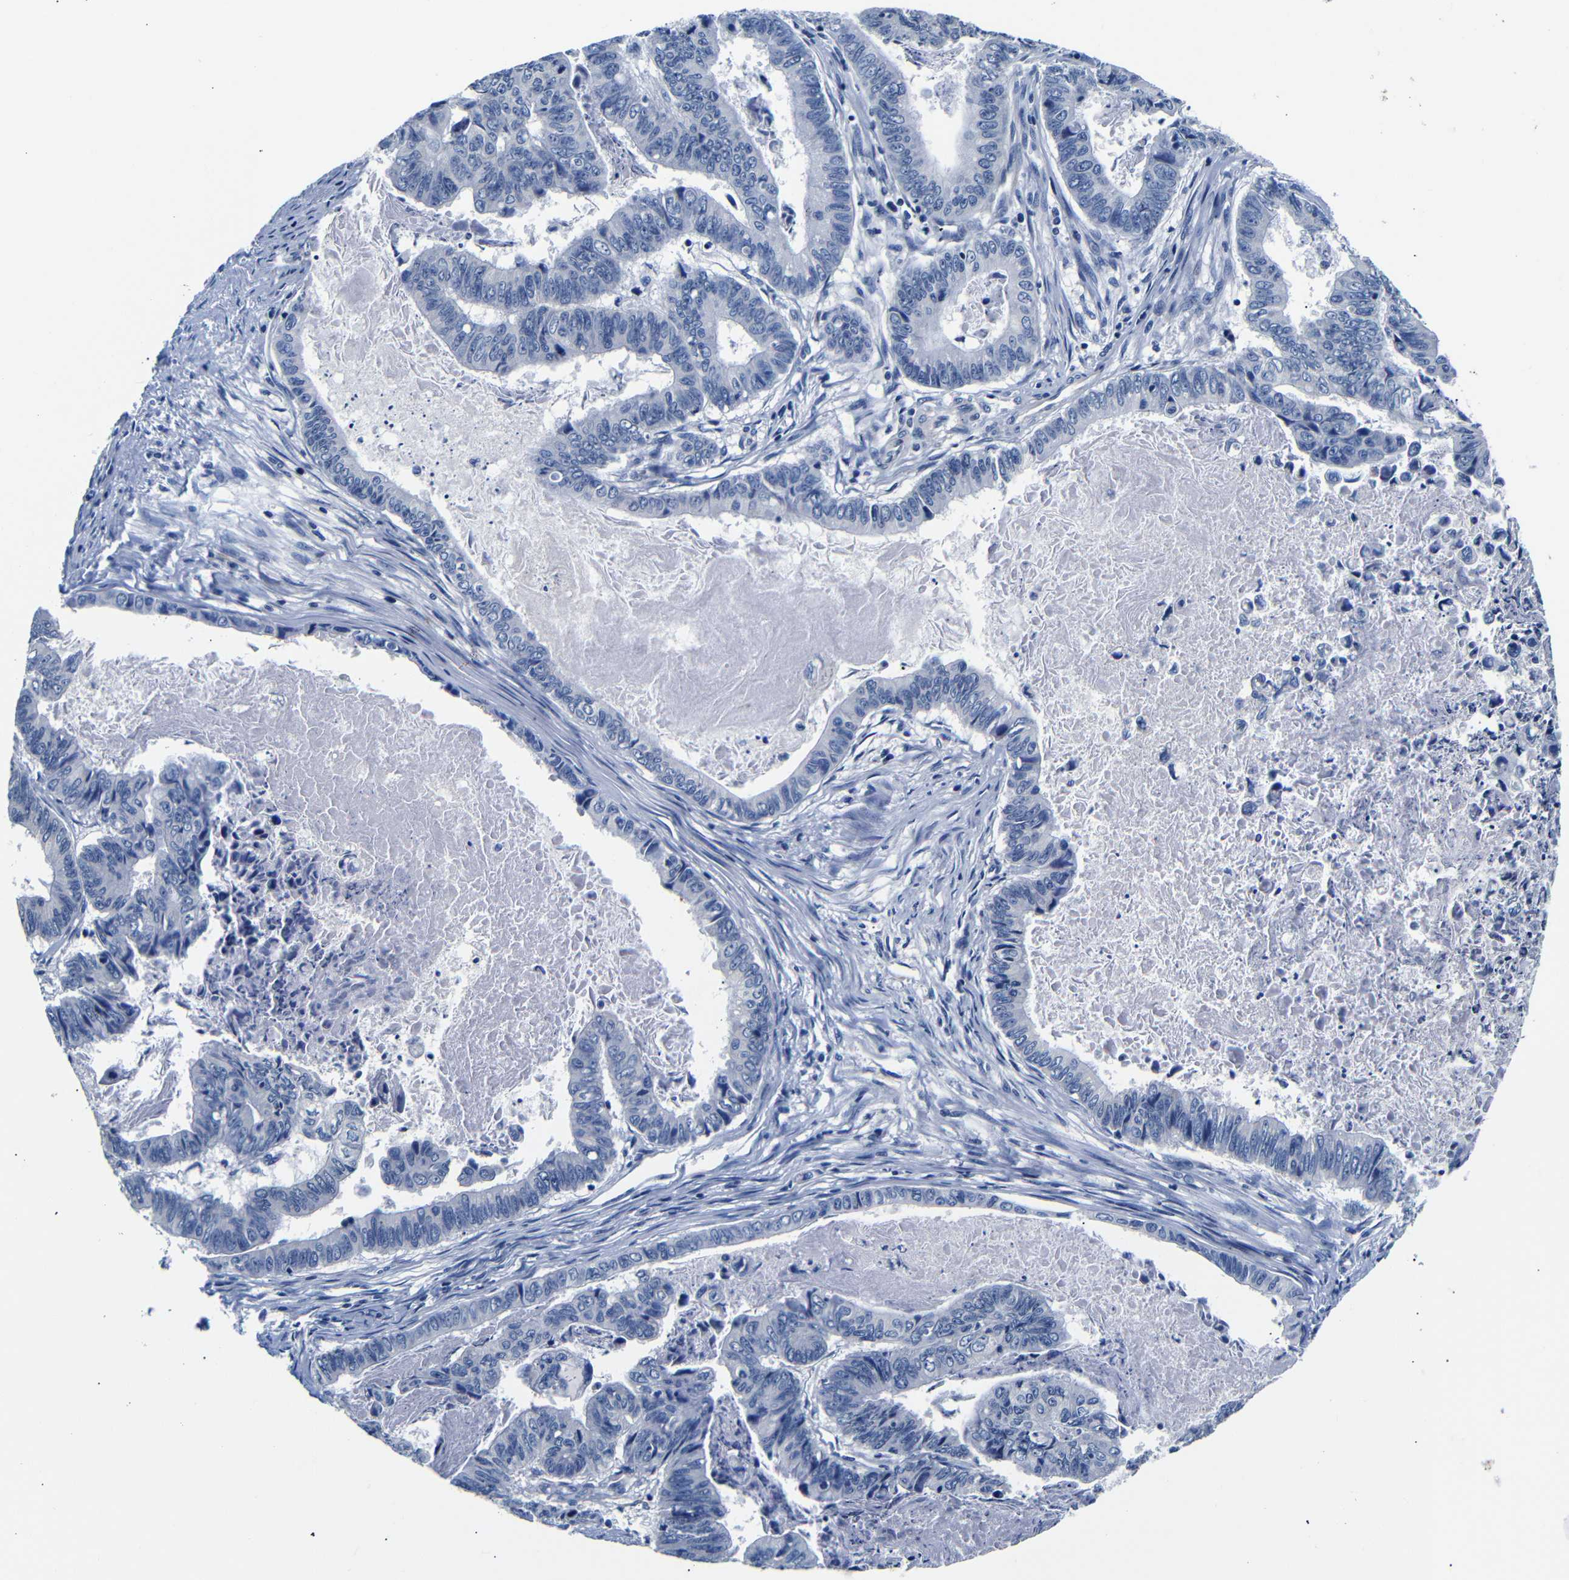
{"staining": {"intensity": "negative", "quantity": "none", "location": "none"}, "tissue": "stomach cancer", "cell_type": "Tumor cells", "image_type": "cancer", "snomed": [{"axis": "morphology", "description": "Adenocarcinoma, NOS"}, {"axis": "topography", "description": "Stomach, lower"}], "caption": "Immunohistochemistry micrograph of neoplastic tissue: adenocarcinoma (stomach) stained with DAB demonstrates no significant protein expression in tumor cells. (DAB (3,3'-diaminobenzidine) immunohistochemistry visualized using brightfield microscopy, high magnification).", "gene": "GAP43", "patient": {"sex": "male", "age": 77}}